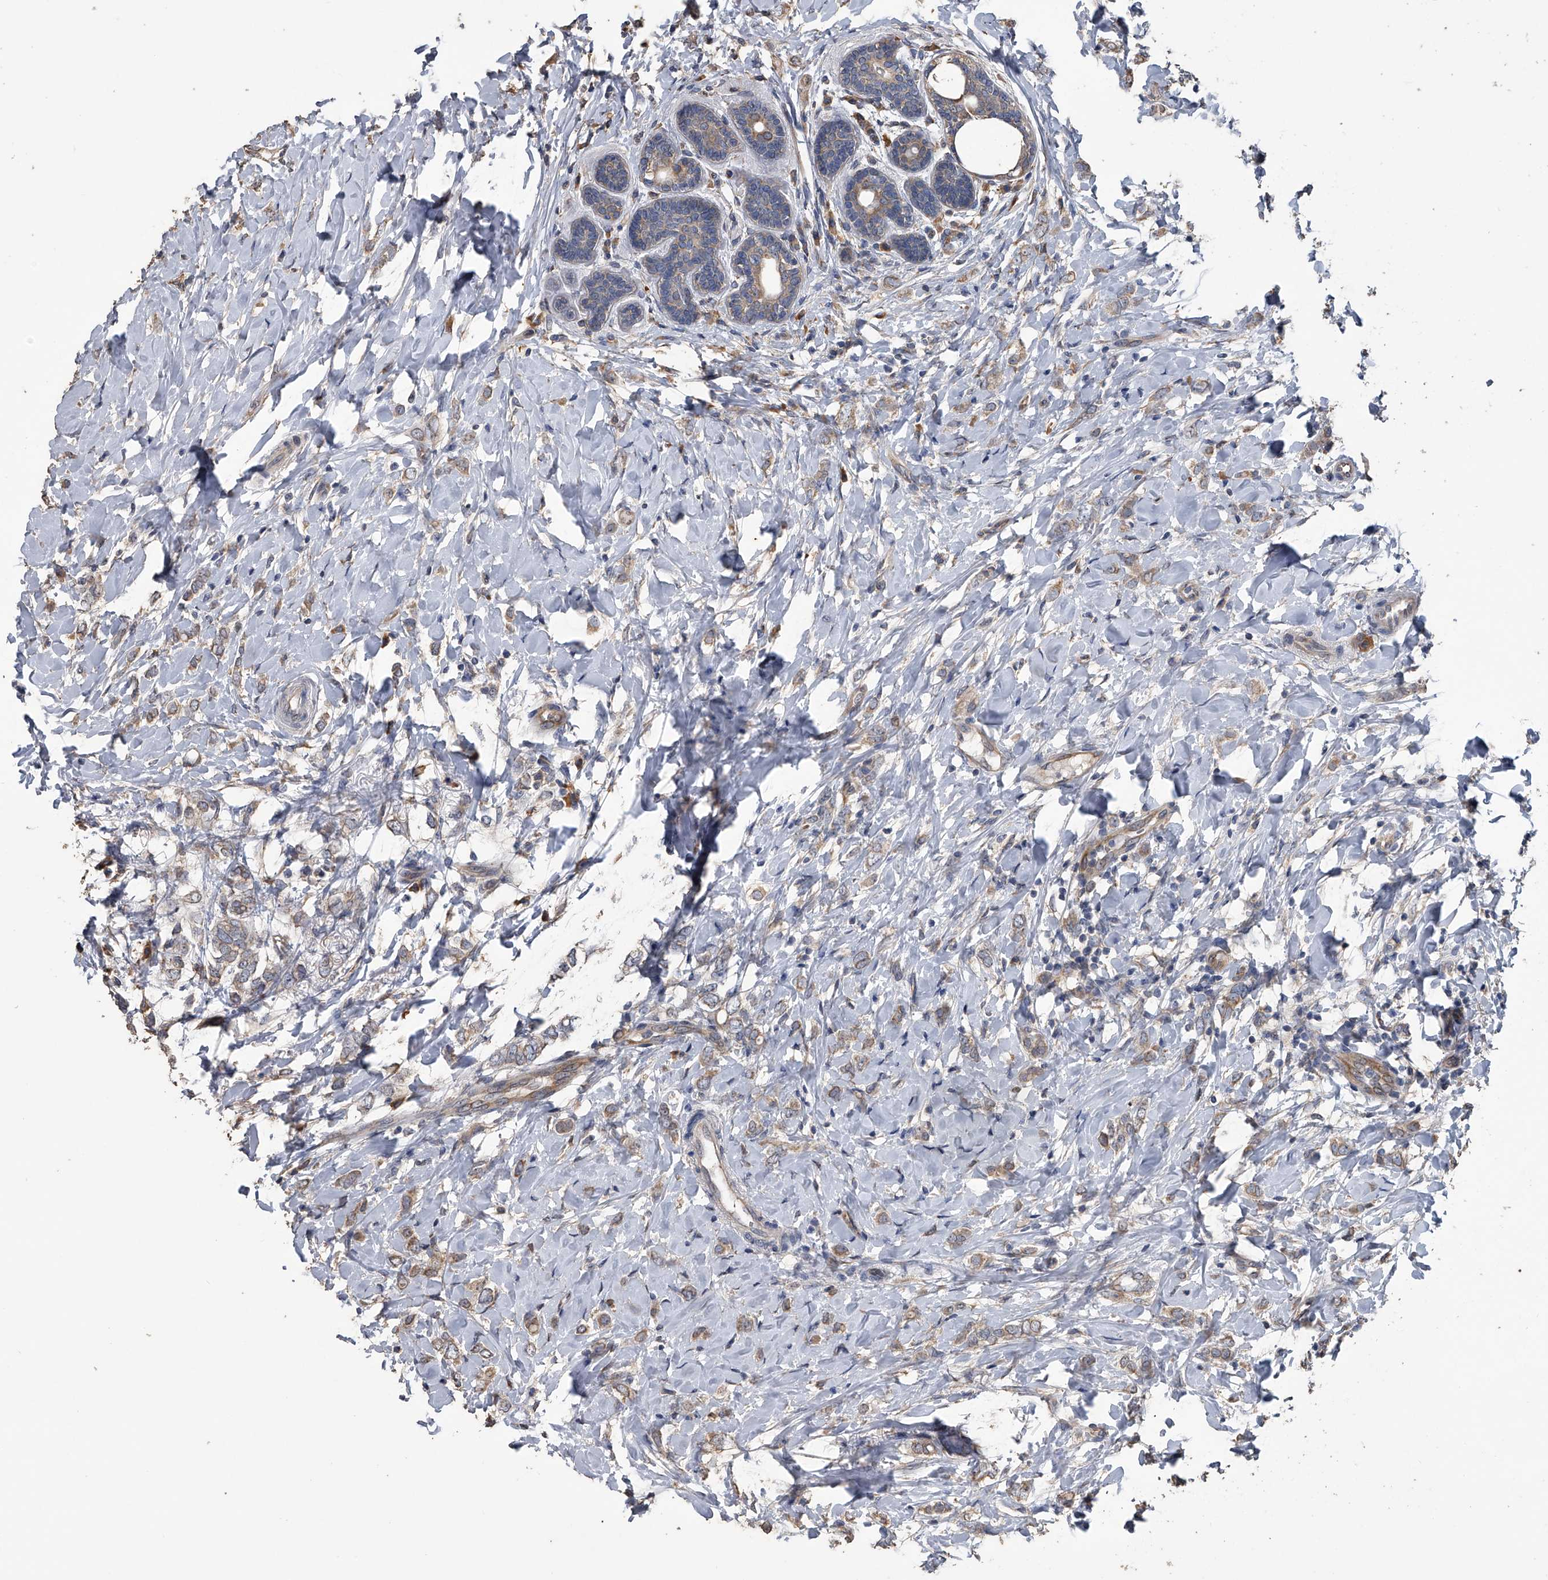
{"staining": {"intensity": "weak", "quantity": ">75%", "location": "cytoplasmic/membranous"}, "tissue": "breast cancer", "cell_type": "Tumor cells", "image_type": "cancer", "snomed": [{"axis": "morphology", "description": "Normal tissue, NOS"}, {"axis": "morphology", "description": "Lobular carcinoma"}, {"axis": "topography", "description": "Breast"}], "caption": "Immunohistochemistry (IHC) of breast cancer (lobular carcinoma) displays low levels of weak cytoplasmic/membranous positivity in approximately >75% of tumor cells.", "gene": "PCLO", "patient": {"sex": "female", "age": 47}}